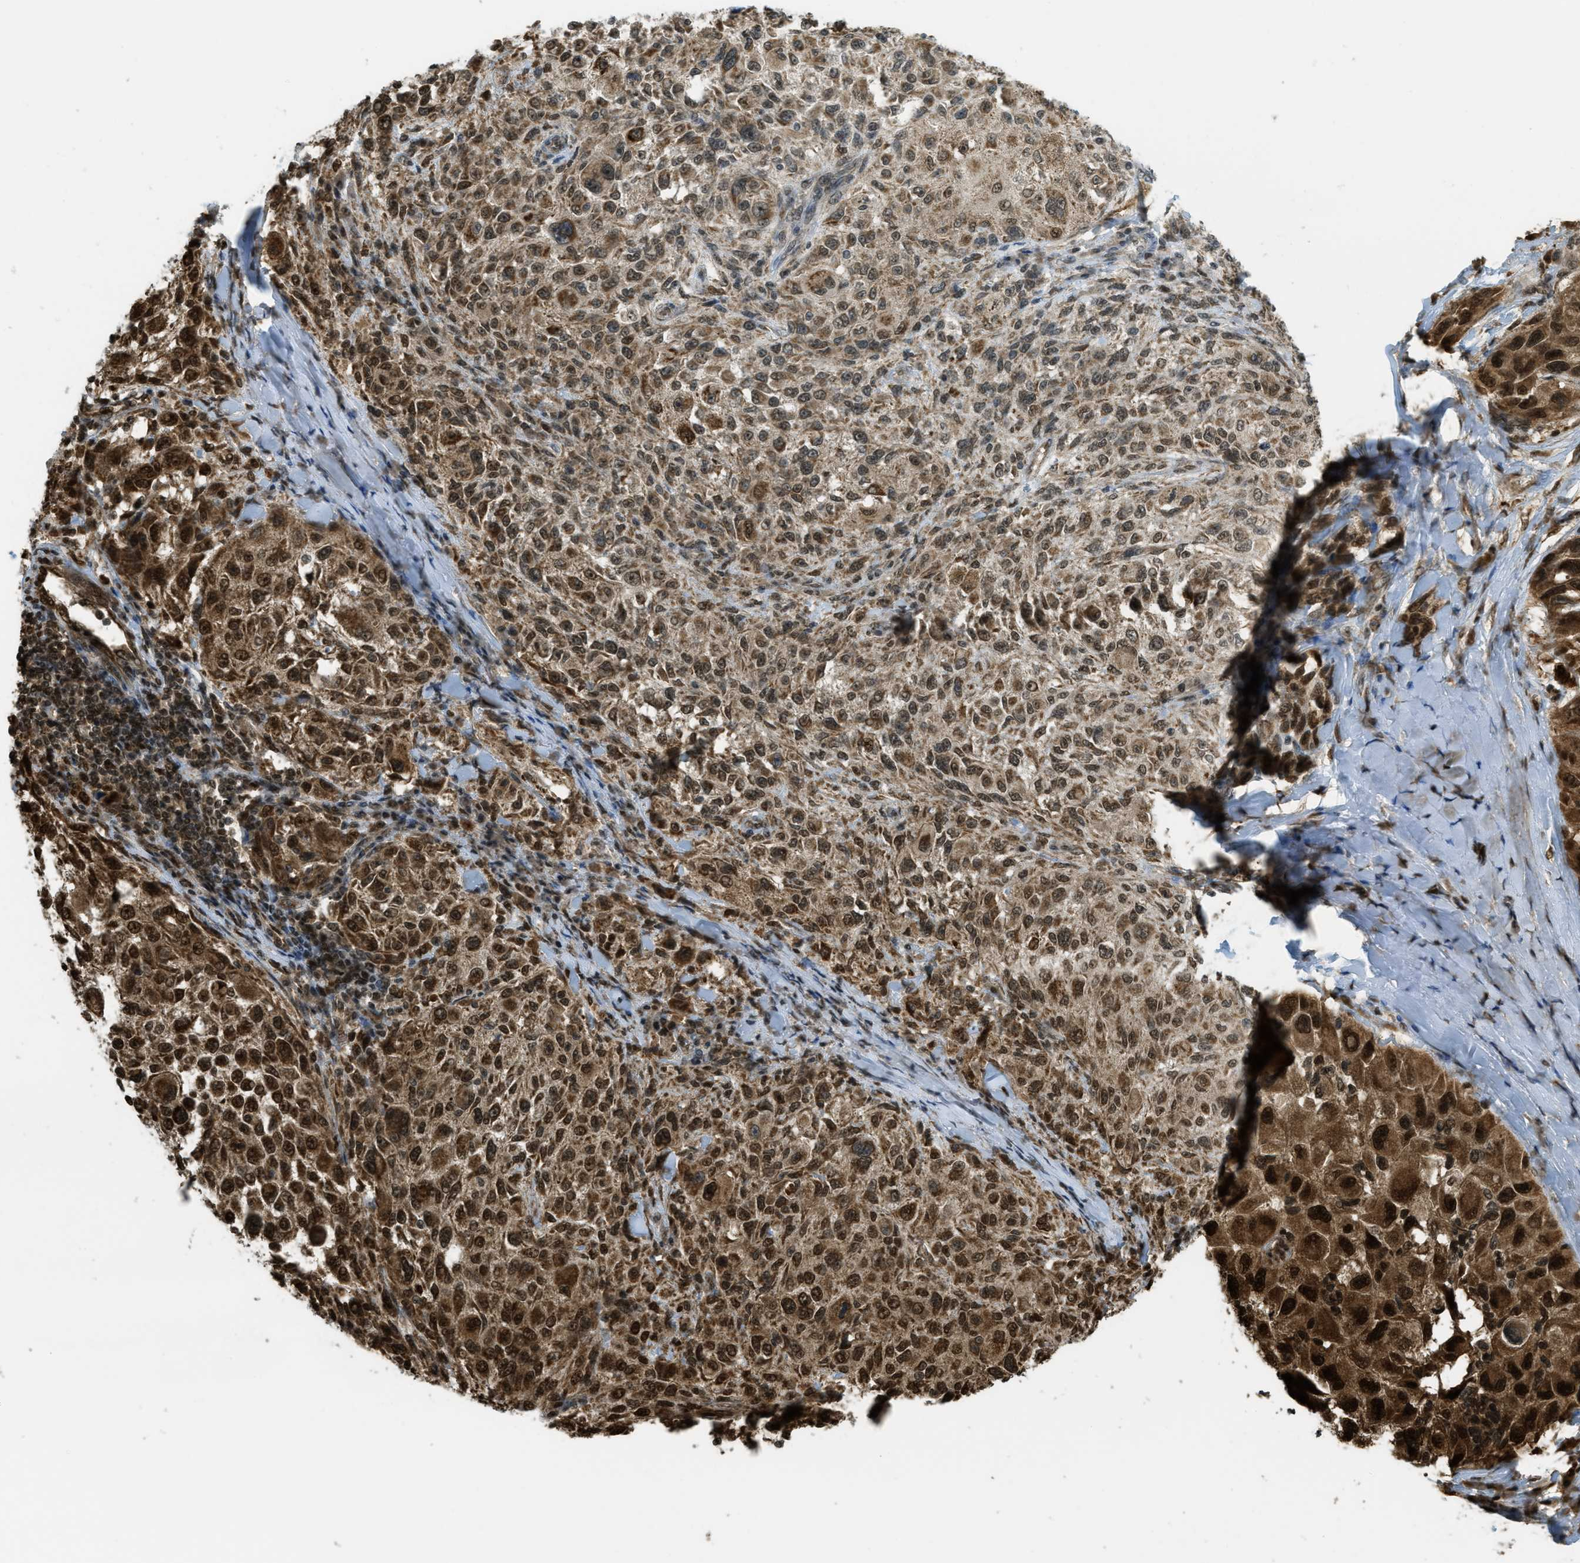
{"staining": {"intensity": "moderate", "quantity": ">75%", "location": "cytoplasmic/membranous,nuclear"}, "tissue": "melanoma", "cell_type": "Tumor cells", "image_type": "cancer", "snomed": [{"axis": "morphology", "description": "Necrosis, NOS"}, {"axis": "morphology", "description": "Malignant melanoma, NOS"}, {"axis": "topography", "description": "Skin"}], "caption": "The immunohistochemical stain highlights moderate cytoplasmic/membranous and nuclear positivity in tumor cells of malignant melanoma tissue.", "gene": "TNPO1", "patient": {"sex": "female", "age": 87}}